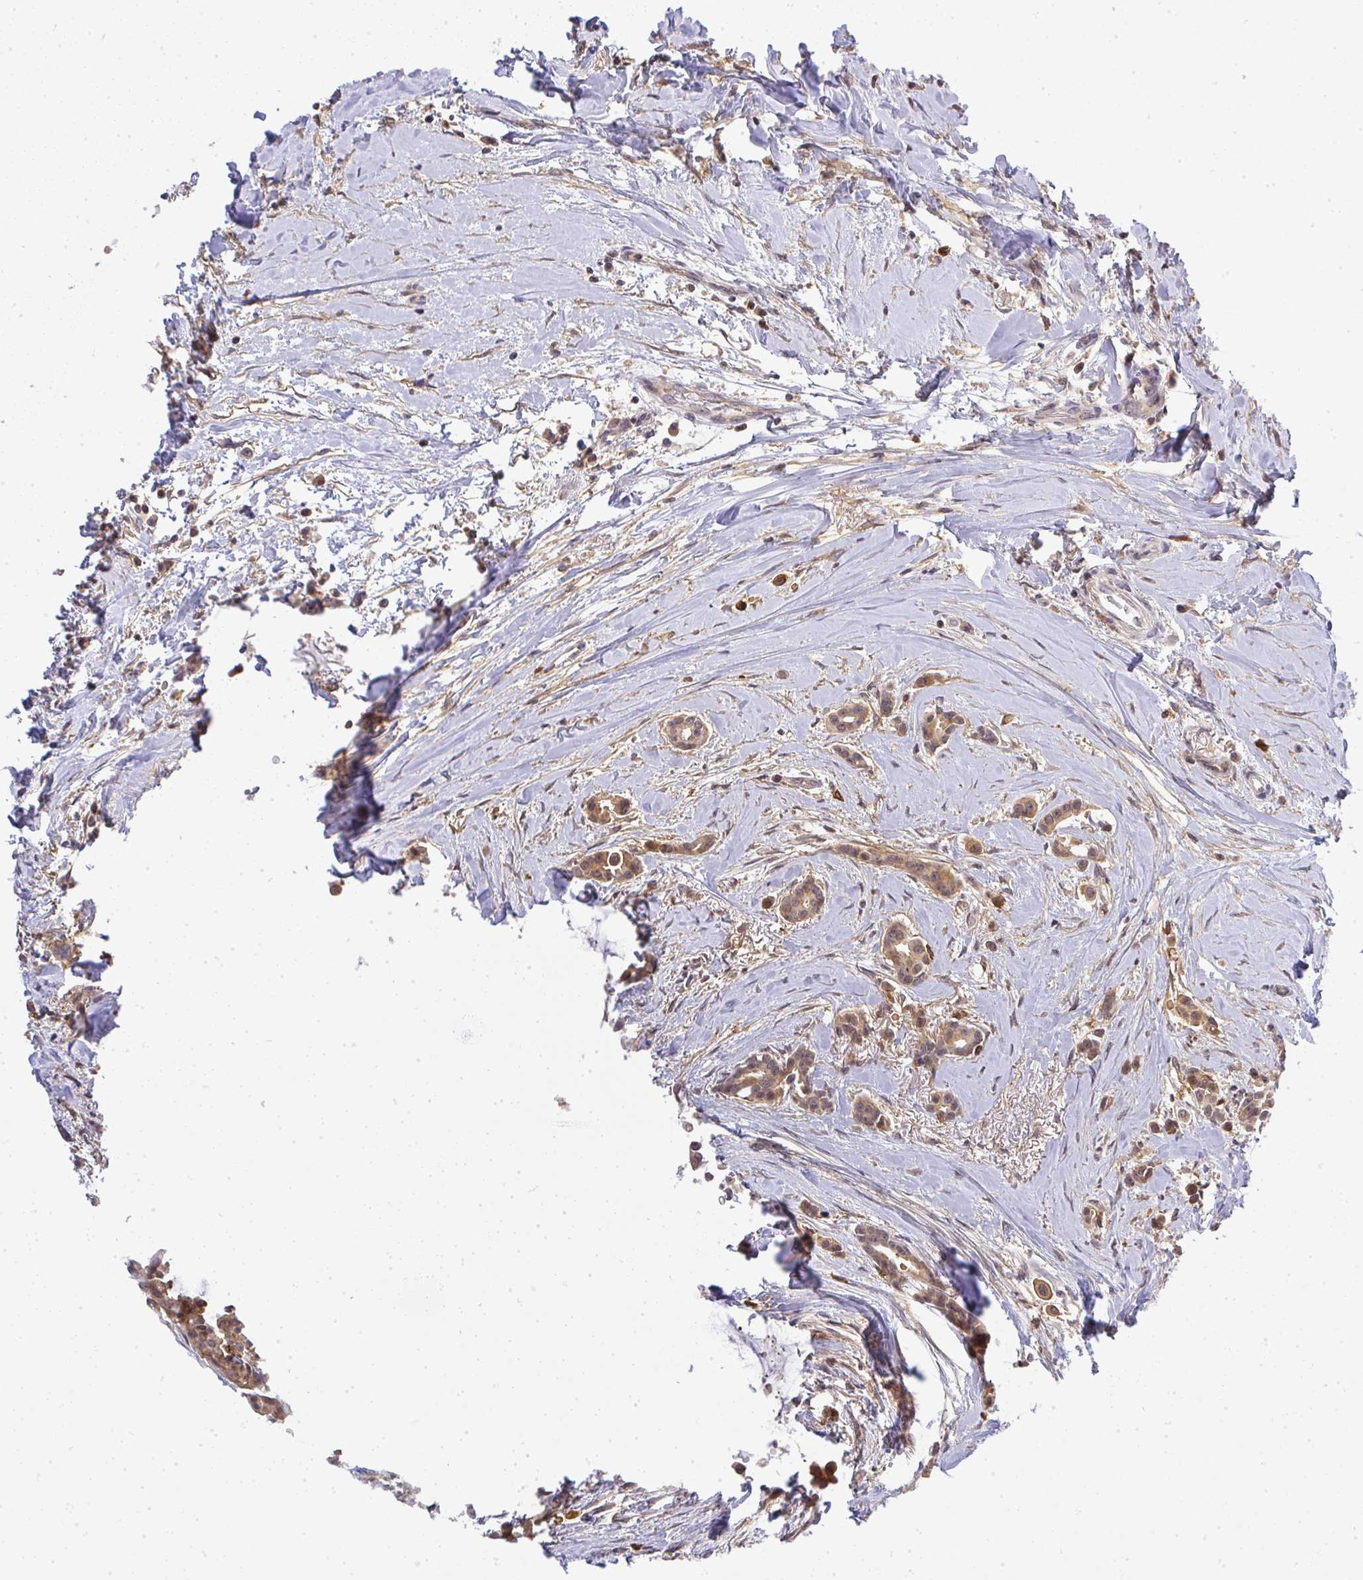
{"staining": {"intensity": "weak", "quantity": ">75%", "location": "cytoplasmic/membranous"}, "tissue": "breast cancer", "cell_type": "Tumor cells", "image_type": "cancer", "snomed": [{"axis": "morphology", "description": "Duct carcinoma"}, {"axis": "topography", "description": "Breast"}], "caption": "Protein expression by immunohistochemistry (IHC) displays weak cytoplasmic/membranous positivity in approximately >75% of tumor cells in breast cancer.", "gene": "FAM153A", "patient": {"sex": "female", "age": 64}}